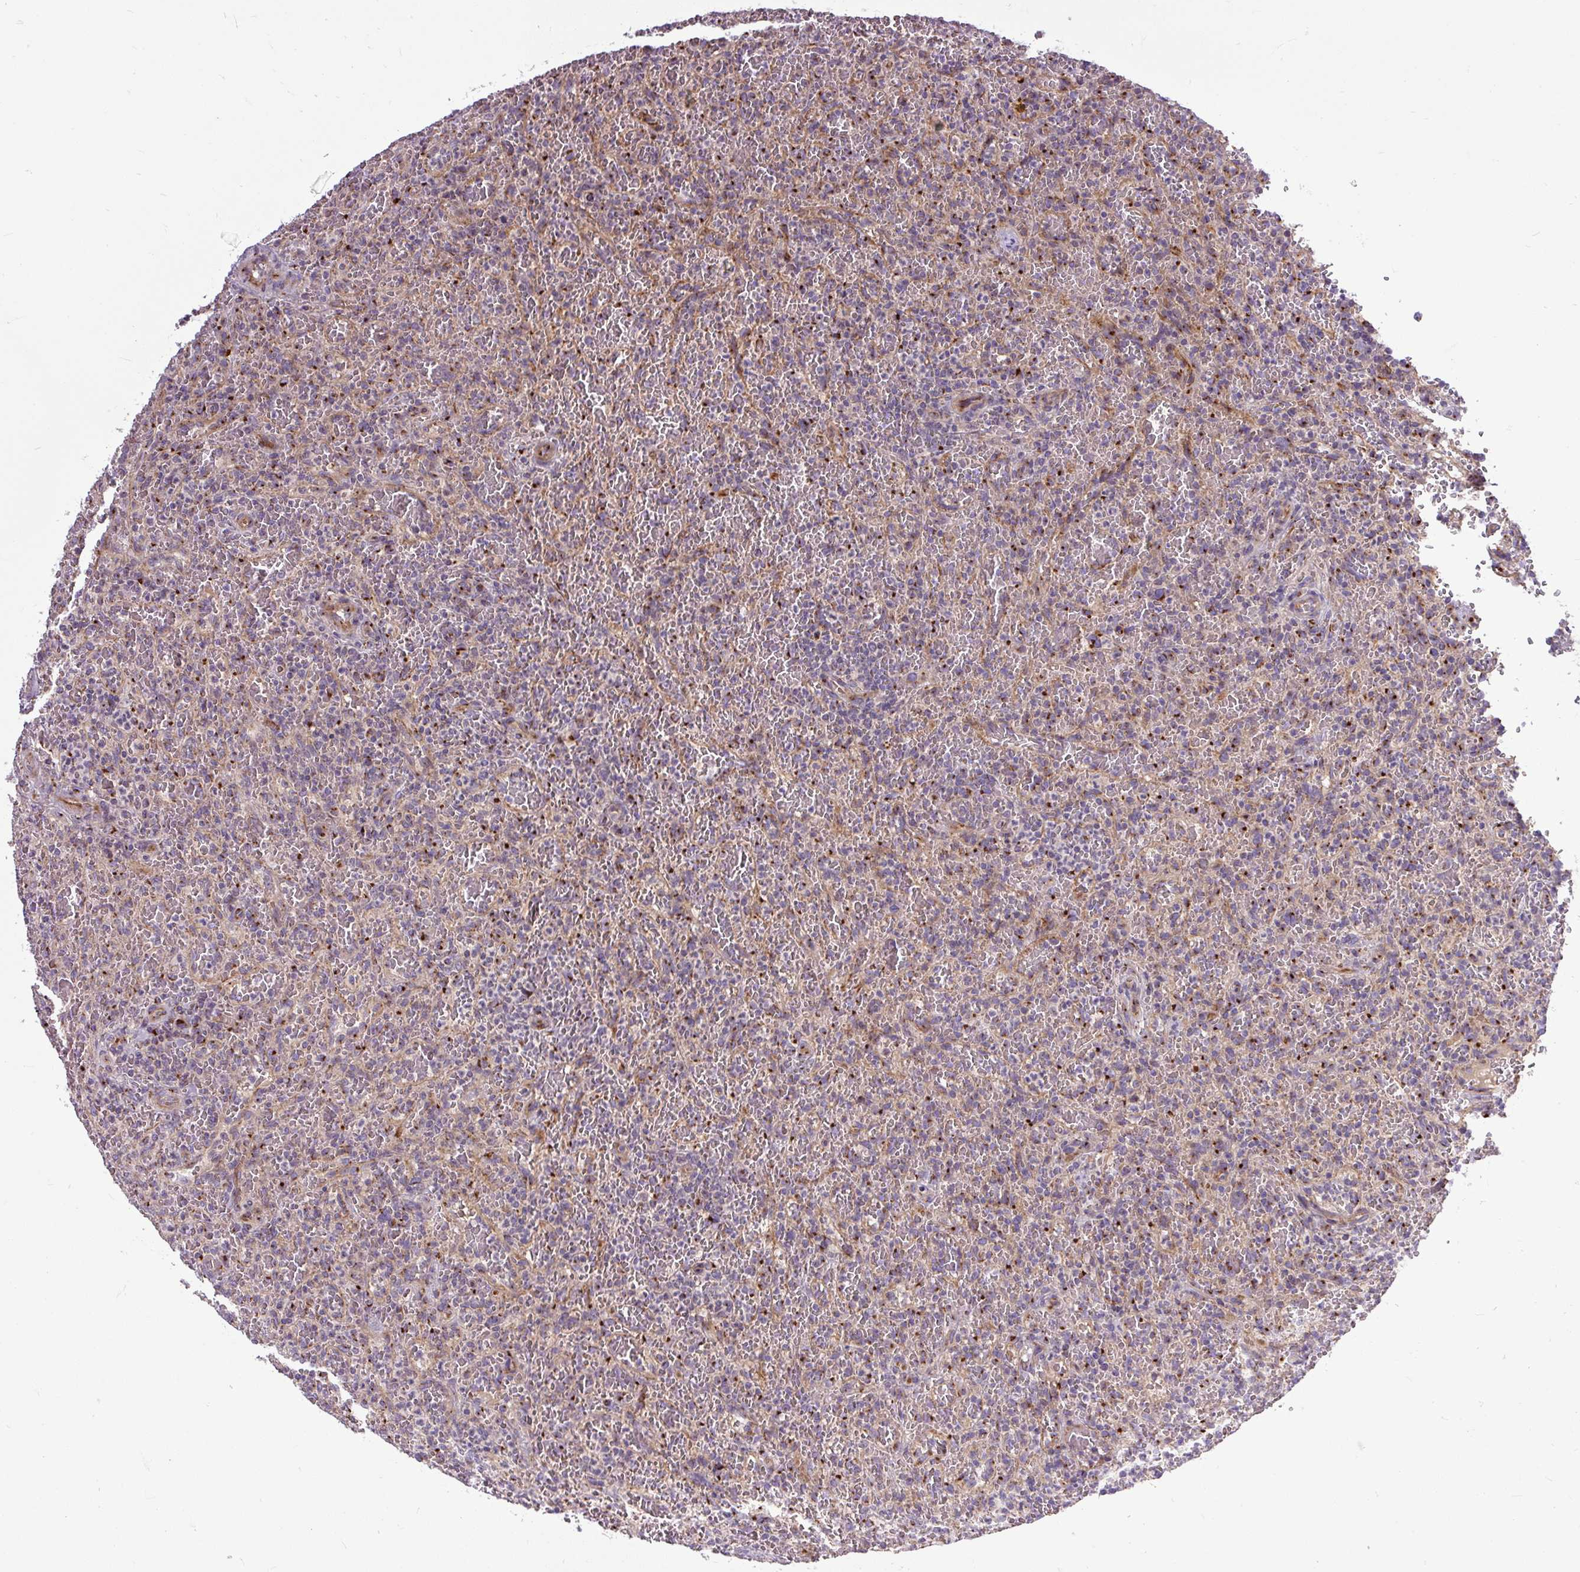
{"staining": {"intensity": "negative", "quantity": "none", "location": "none"}, "tissue": "lymphoma", "cell_type": "Tumor cells", "image_type": "cancer", "snomed": [{"axis": "morphology", "description": "Malignant lymphoma, non-Hodgkin's type, Low grade"}, {"axis": "topography", "description": "Spleen"}], "caption": "Tumor cells are negative for protein expression in human low-grade malignant lymphoma, non-Hodgkin's type. (Immunohistochemistry, brightfield microscopy, high magnification).", "gene": "MSMP", "patient": {"sex": "female", "age": 64}}